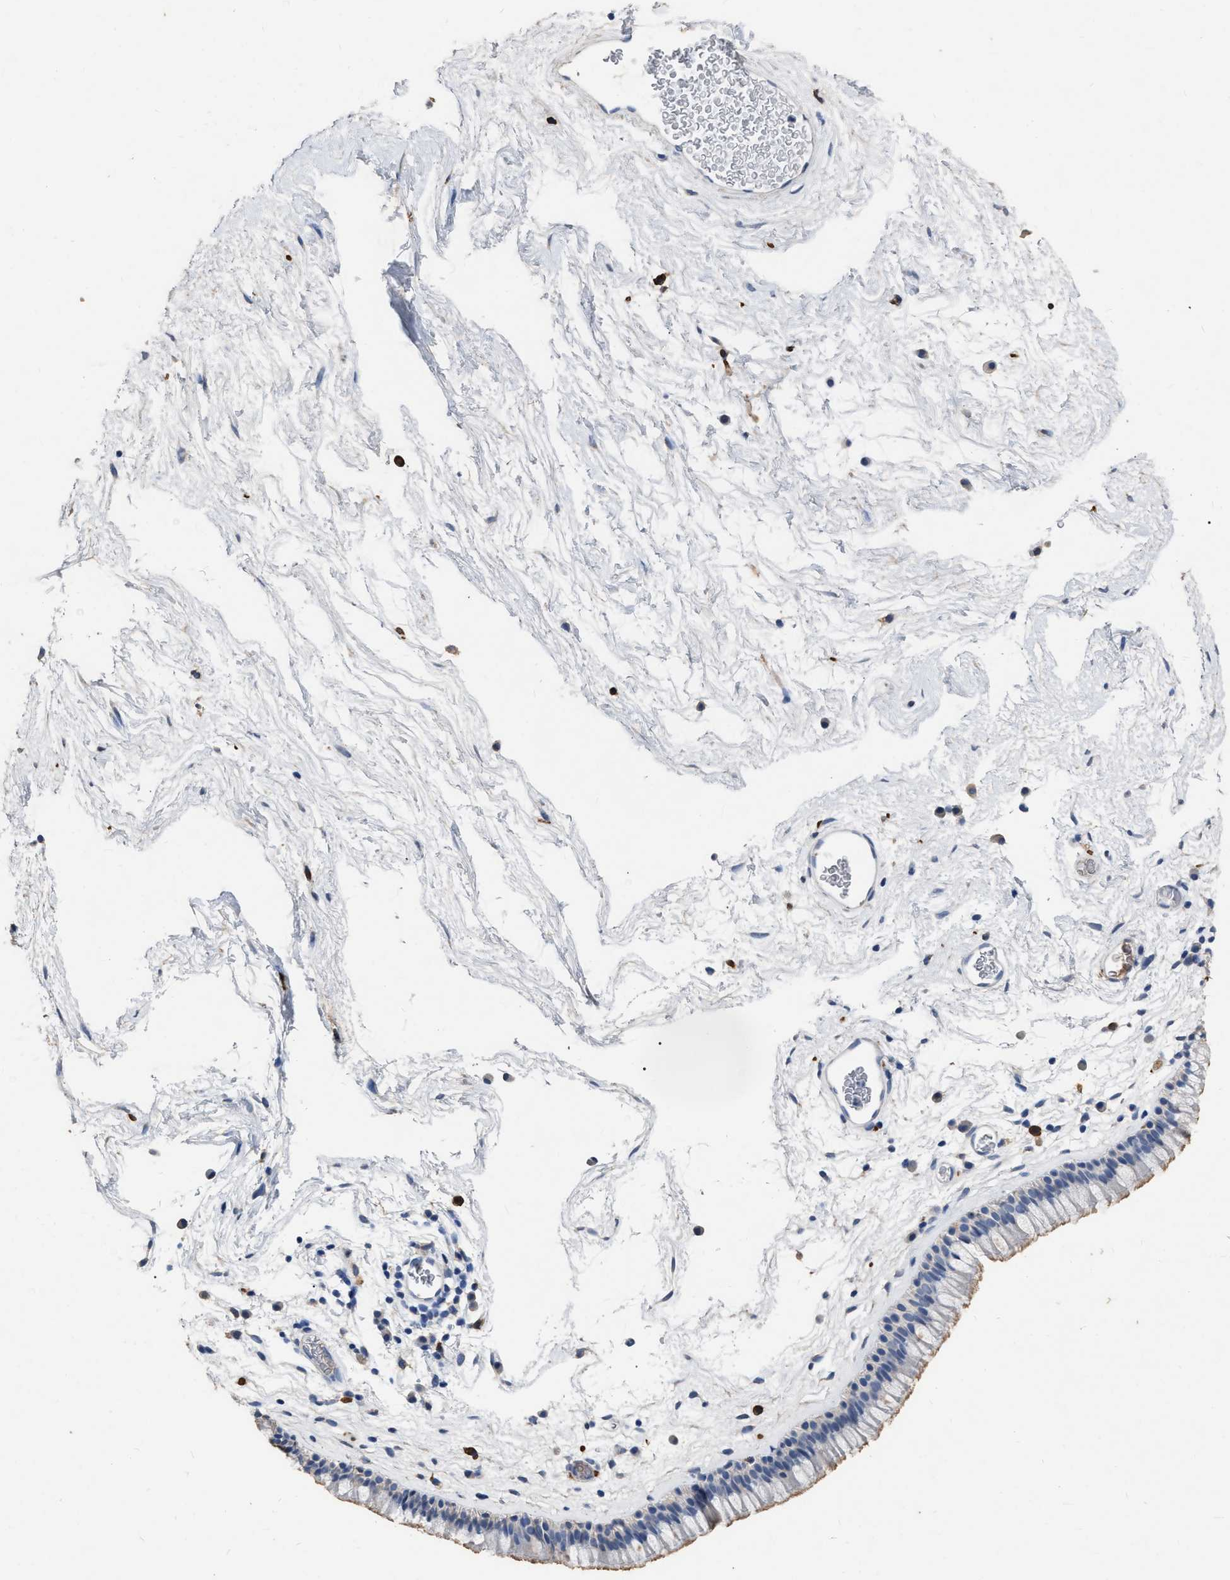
{"staining": {"intensity": "moderate", "quantity": "<25%", "location": "cytoplasmic/membranous"}, "tissue": "nasopharynx", "cell_type": "Respiratory epithelial cells", "image_type": "normal", "snomed": [{"axis": "morphology", "description": "Normal tissue, NOS"}, {"axis": "morphology", "description": "Inflammation, NOS"}, {"axis": "topography", "description": "Nasopharynx"}], "caption": "Protein staining of normal nasopharynx displays moderate cytoplasmic/membranous staining in approximately <25% of respiratory epithelial cells.", "gene": "HABP2", "patient": {"sex": "male", "age": 48}}